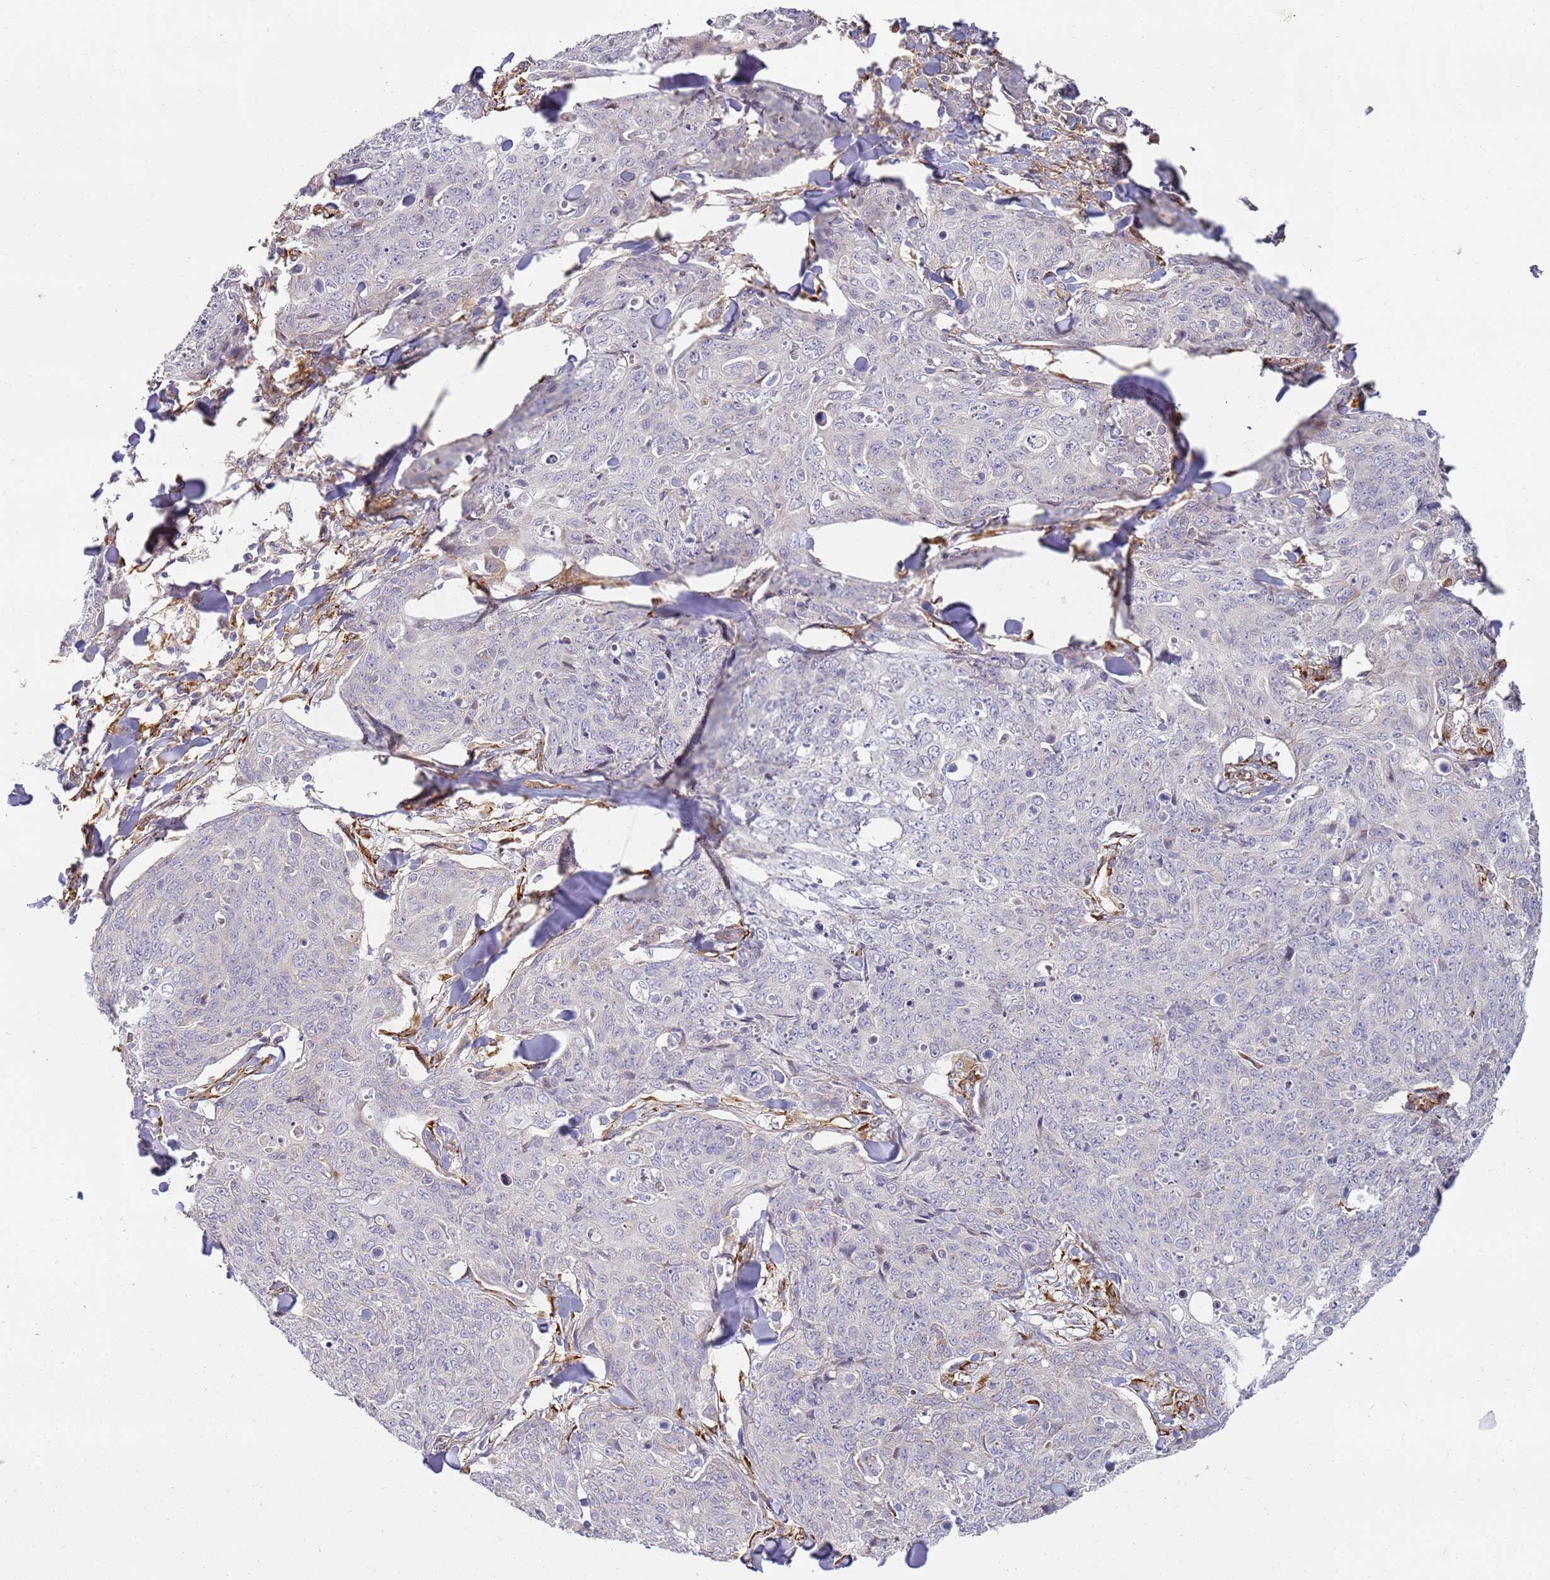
{"staining": {"intensity": "negative", "quantity": "none", "location": "none"}, "tissue": "skin cancer", "cell_type": "Tumor cells", "image_type": "cancer", "snomed": [{"axis": "morphology", "description": "Squamous cell carcinoma, NOS"}, {"axis": "topography", "description": "Skin"}, {"axis": "topography", "description": "Vulva"}], "caption": "Tumor cells are negative for brown protein staining in skin squamous cell carcinoma. (IHC, brightfield microscopy, high magnification).", "gene": "GRAP", "patient": {"sex": "female", "age": 85}}